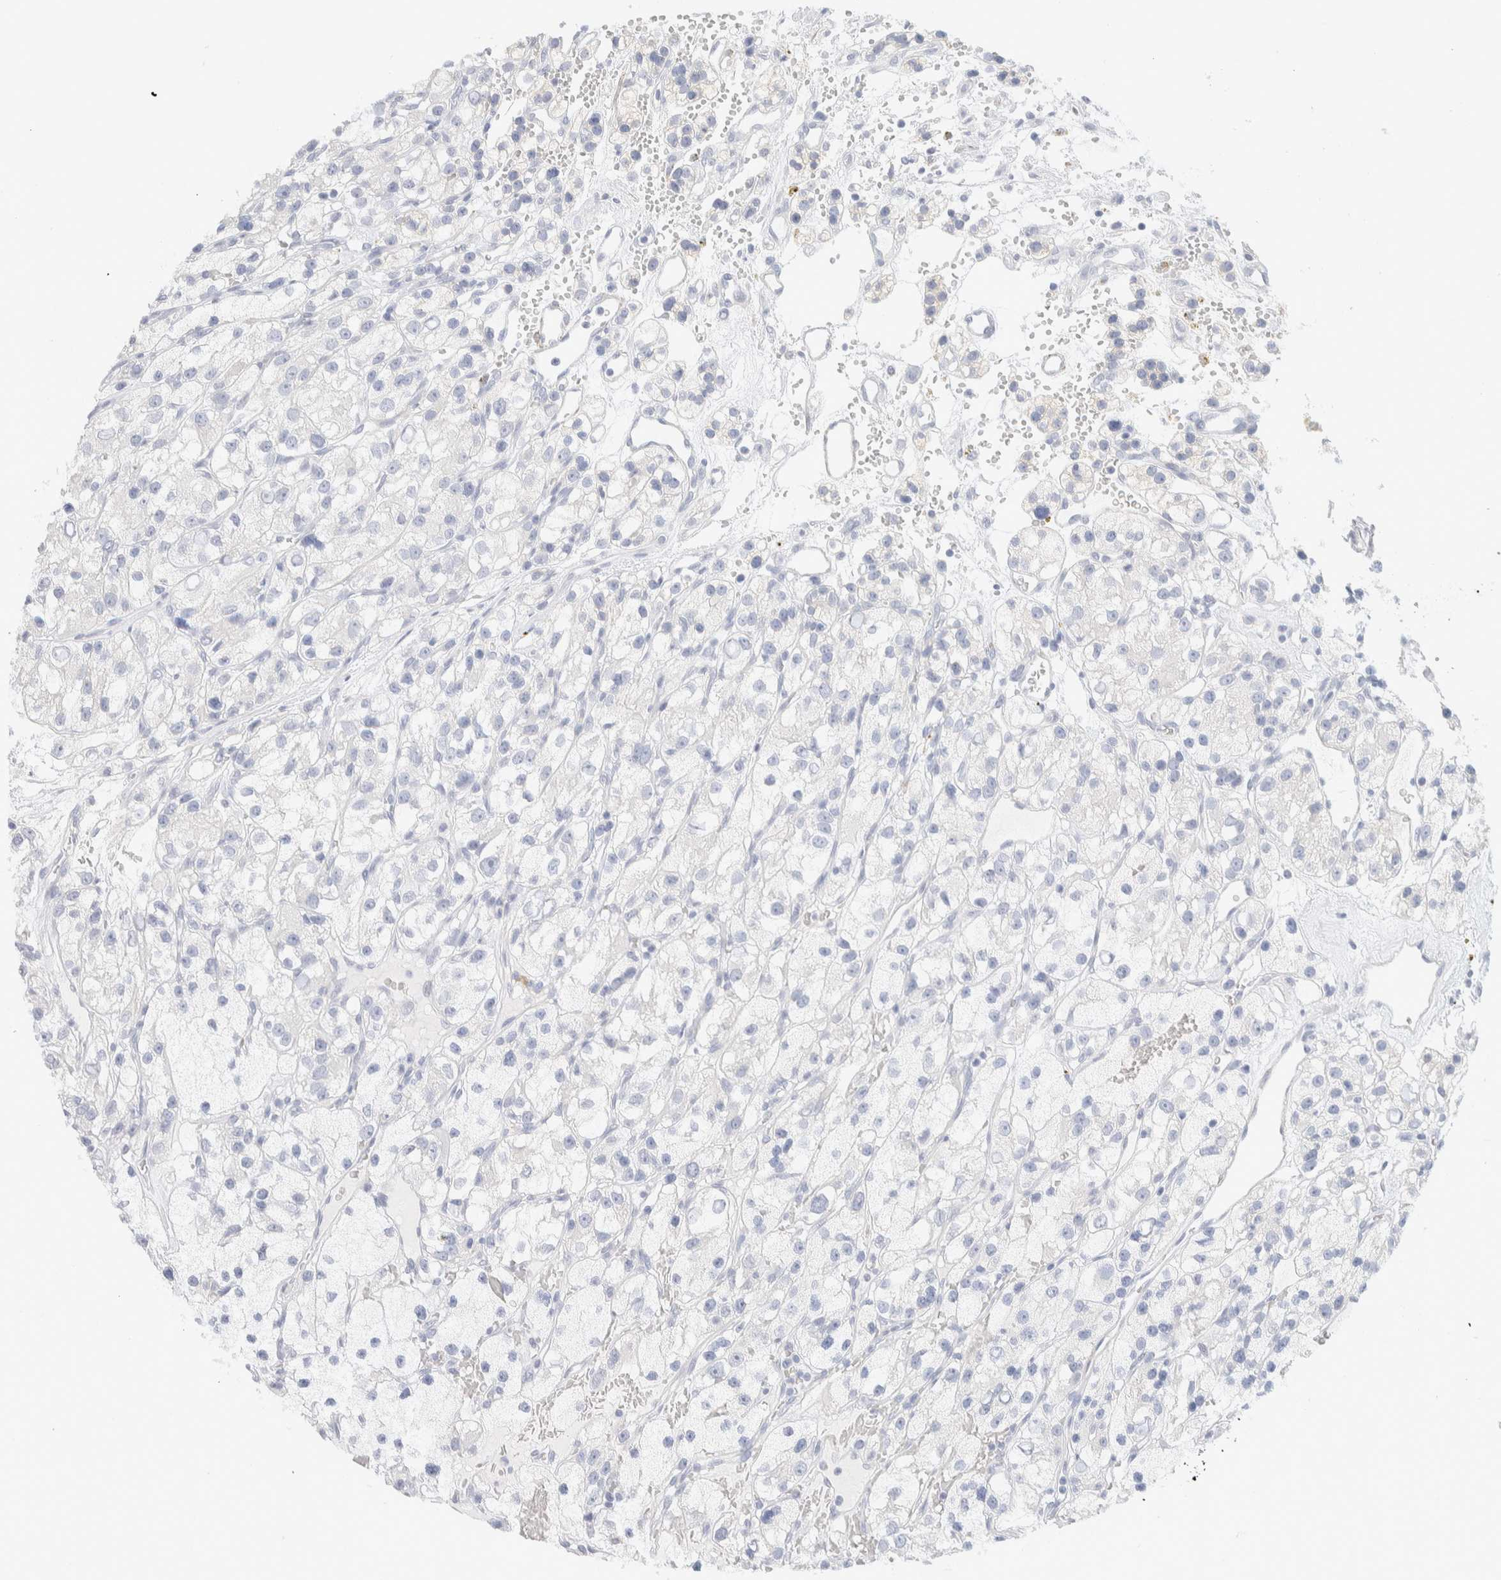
{"staining": {"intensity": "negative", "quantity": "none", "location": "none"}, "tissue": "renal cancer", "cell_type": "Tumor cells", "image_type": "cancer", "snomed": [{"axis": "morphology", "description": "Adenocarcinoma, NOS"}, {"axis": "topography", "description": "Kidney"}], "caption": "Renal adenocarcinoma was stained to show a protein in brown. There is no significant staining in tumor cells.", "gene": "AFMID", "patient": {"sex": "female", "age": 57}}